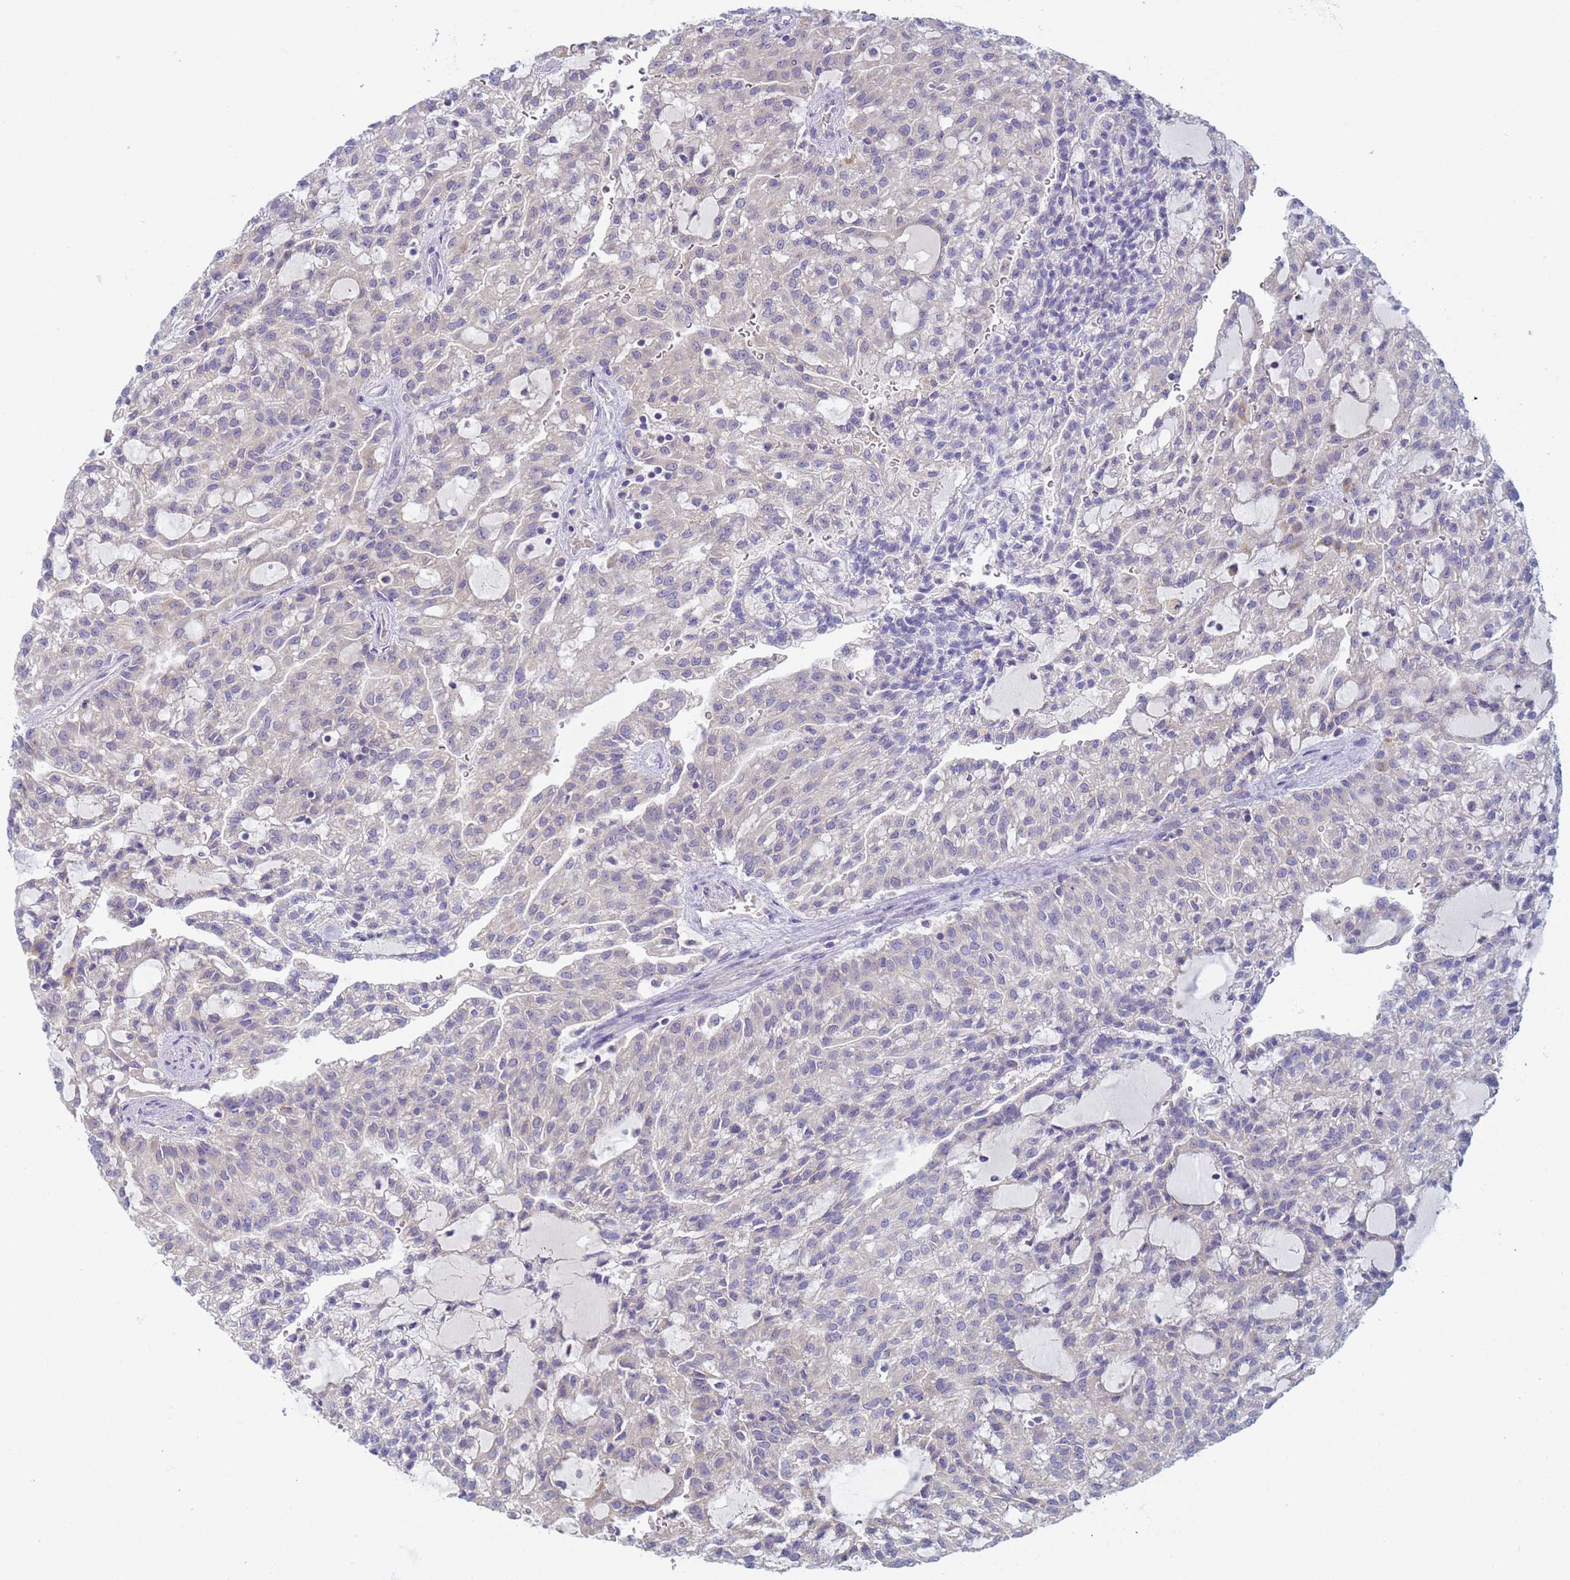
{"staining": {"intensity": "negative", "quantity": "none", "location": "none"}, "tissue": "renal cancer", "cell_type": "Tumor cells", "image_type": "cancer", "snomed": [{"axis": "morphology", "description": "Adenocarcinoma, NOS"}, {"axis": "topography", "description": "Kidney"}], "caption": "DAB (3,3'-diaminobenzidine) immunohistochemical staining of renal adenocarcinoma displays no significant staining in tumor cells.", "gene": "CR1", "patient": {"sex": "male", "age": 63}}